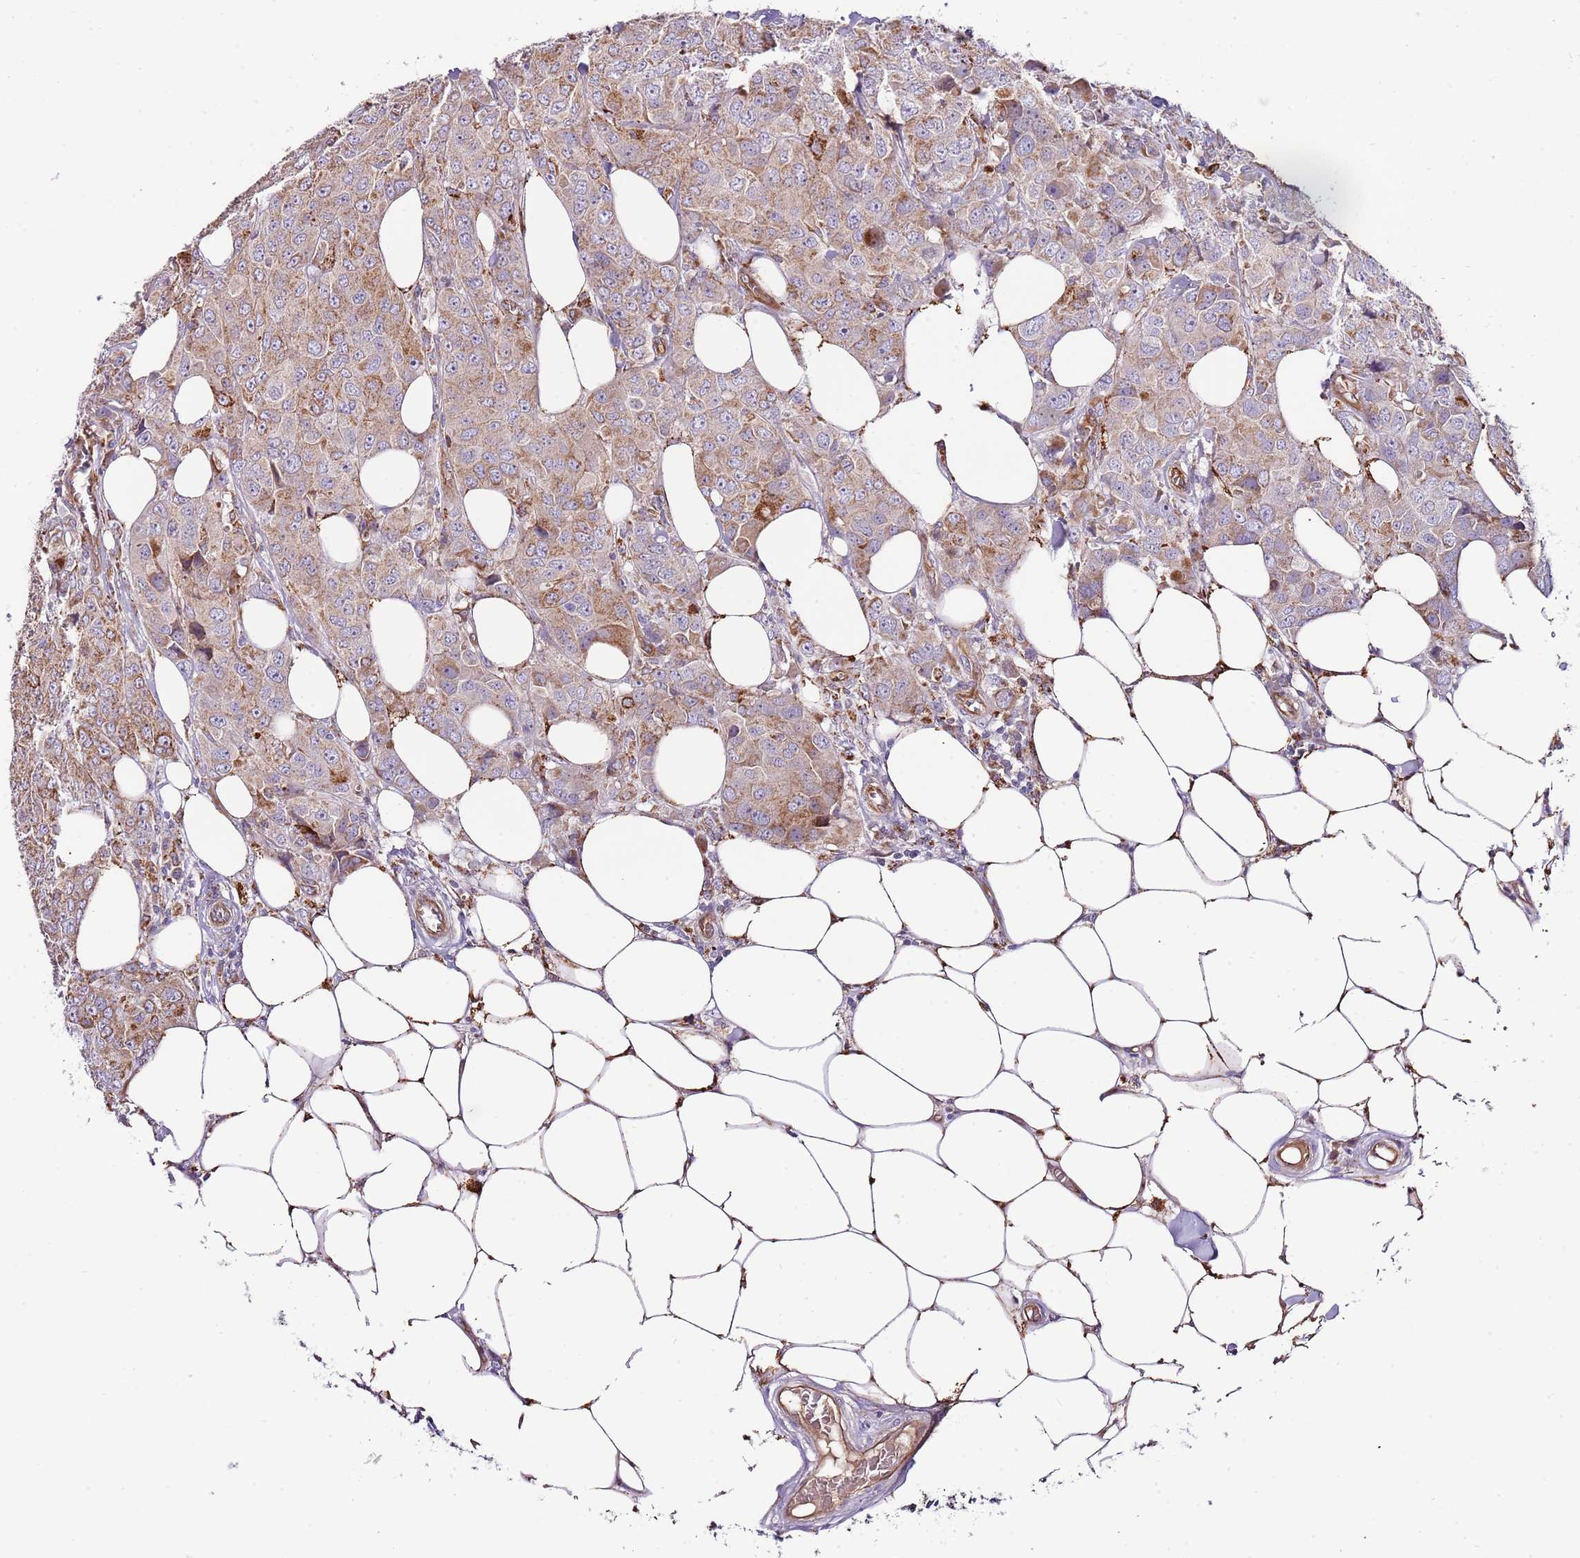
{"staining": {"intensity": "moderate", "quantity": "25%-75%", "location": "cytoplasmic/membranous"}, "tissue": "breast cancer", "cell_type": "Tumor cells", "image_type": "cancer", "snomed": [{"axis": "morphology", "description": "Duct carcinoma"}, {"axis": "topography", "description": "Breast"}], "caption": "A brown stain labels moderate cytoplasmic/membranous staining of a protein in breast cancer (intraductal carcinoma) tumor cells.", "gene": "DOCK6", "patient": {"sex": "female", "age": 43}}